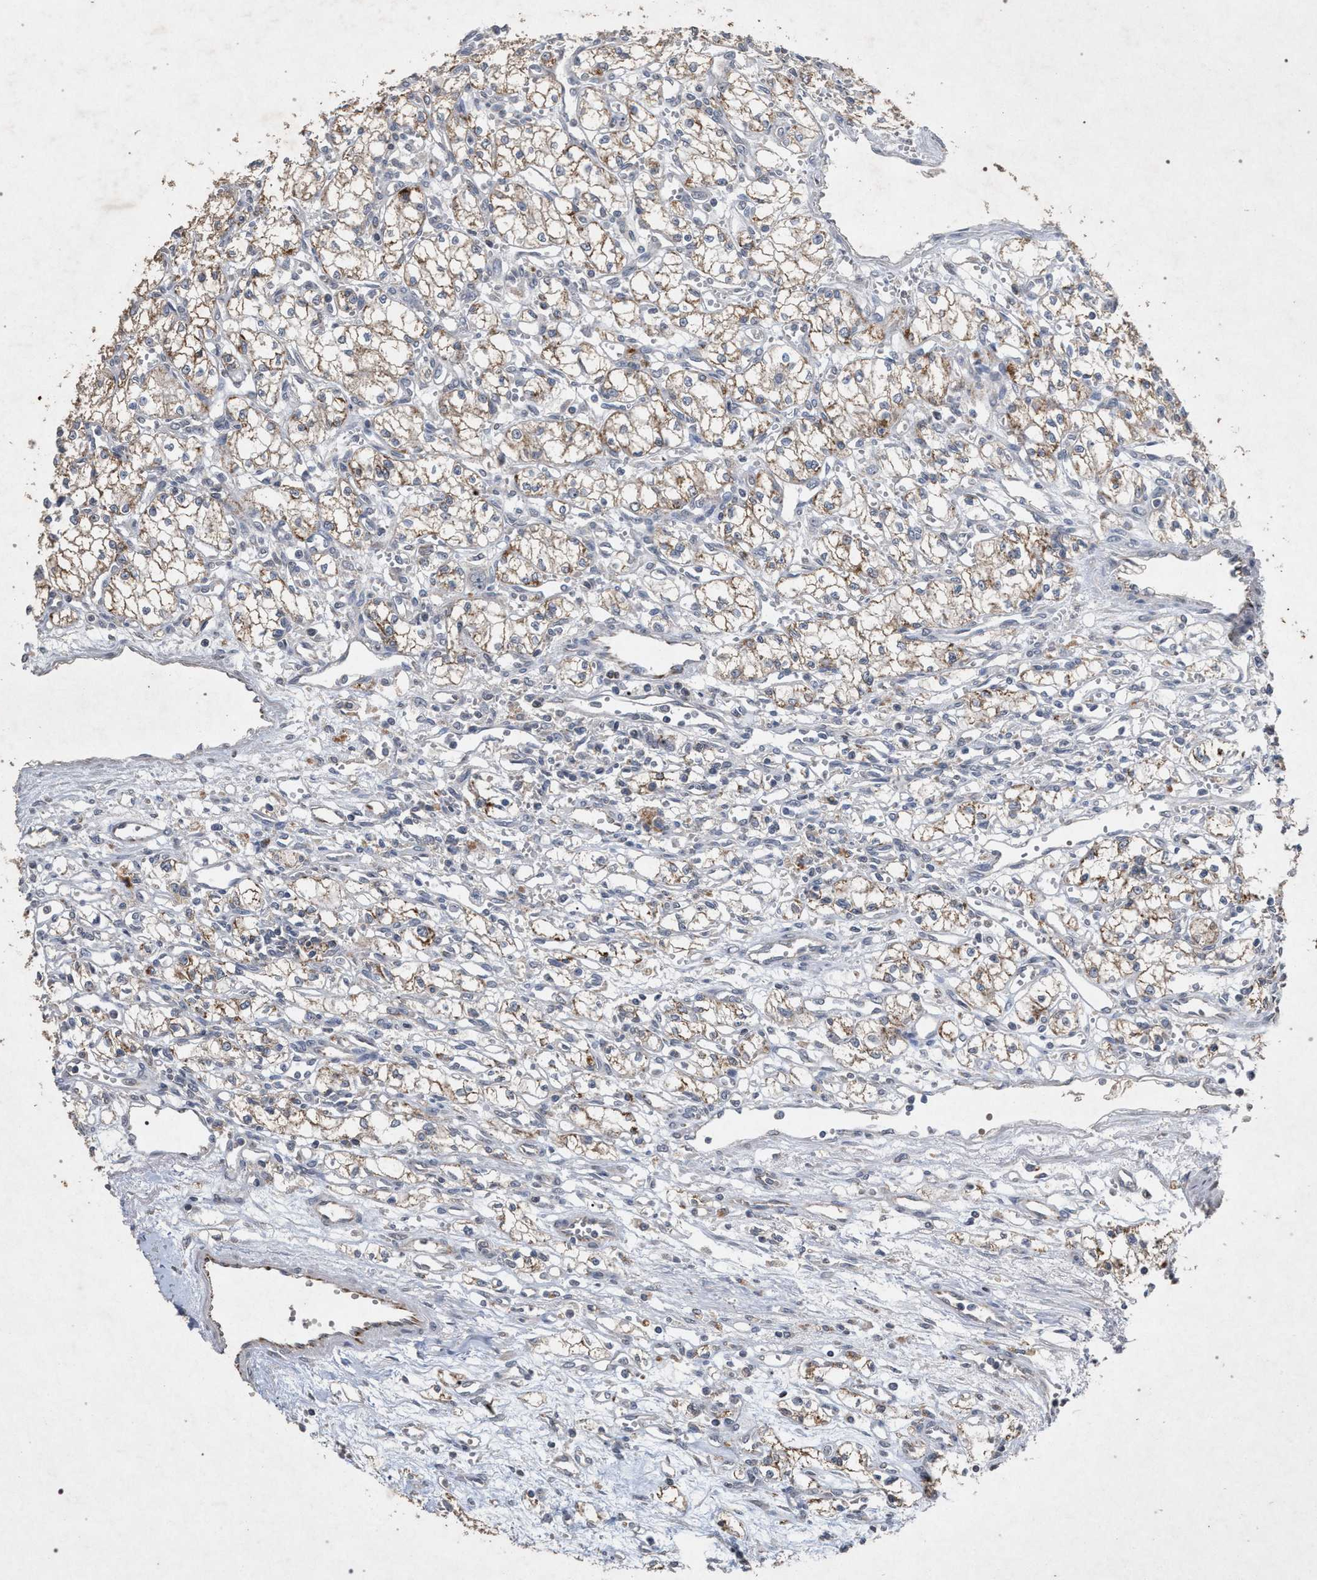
{"staining": {"intensity": "moderate", "quantity": ">75%", "location": "cytoplasmic/membranous"}, "tissue": "renal cancer", "cell_type": "Tumor cells", "image_type": "cancer", "snomed": [{"axis": "morphology", "description": "Normal tissue, NOS"}, {"axis": "morphology", "description": "Adenocarcinoma, NOS"}, {"axis": "topography", "description": "Kidney"}], "caption": "Adenocarcinoma (renal) stained for a protein reveals moderate cytoplasmic/membranous positivity in tumor cells.", "gene": "PKD2L1", "patient": {"sex": "male", "age": 59}}